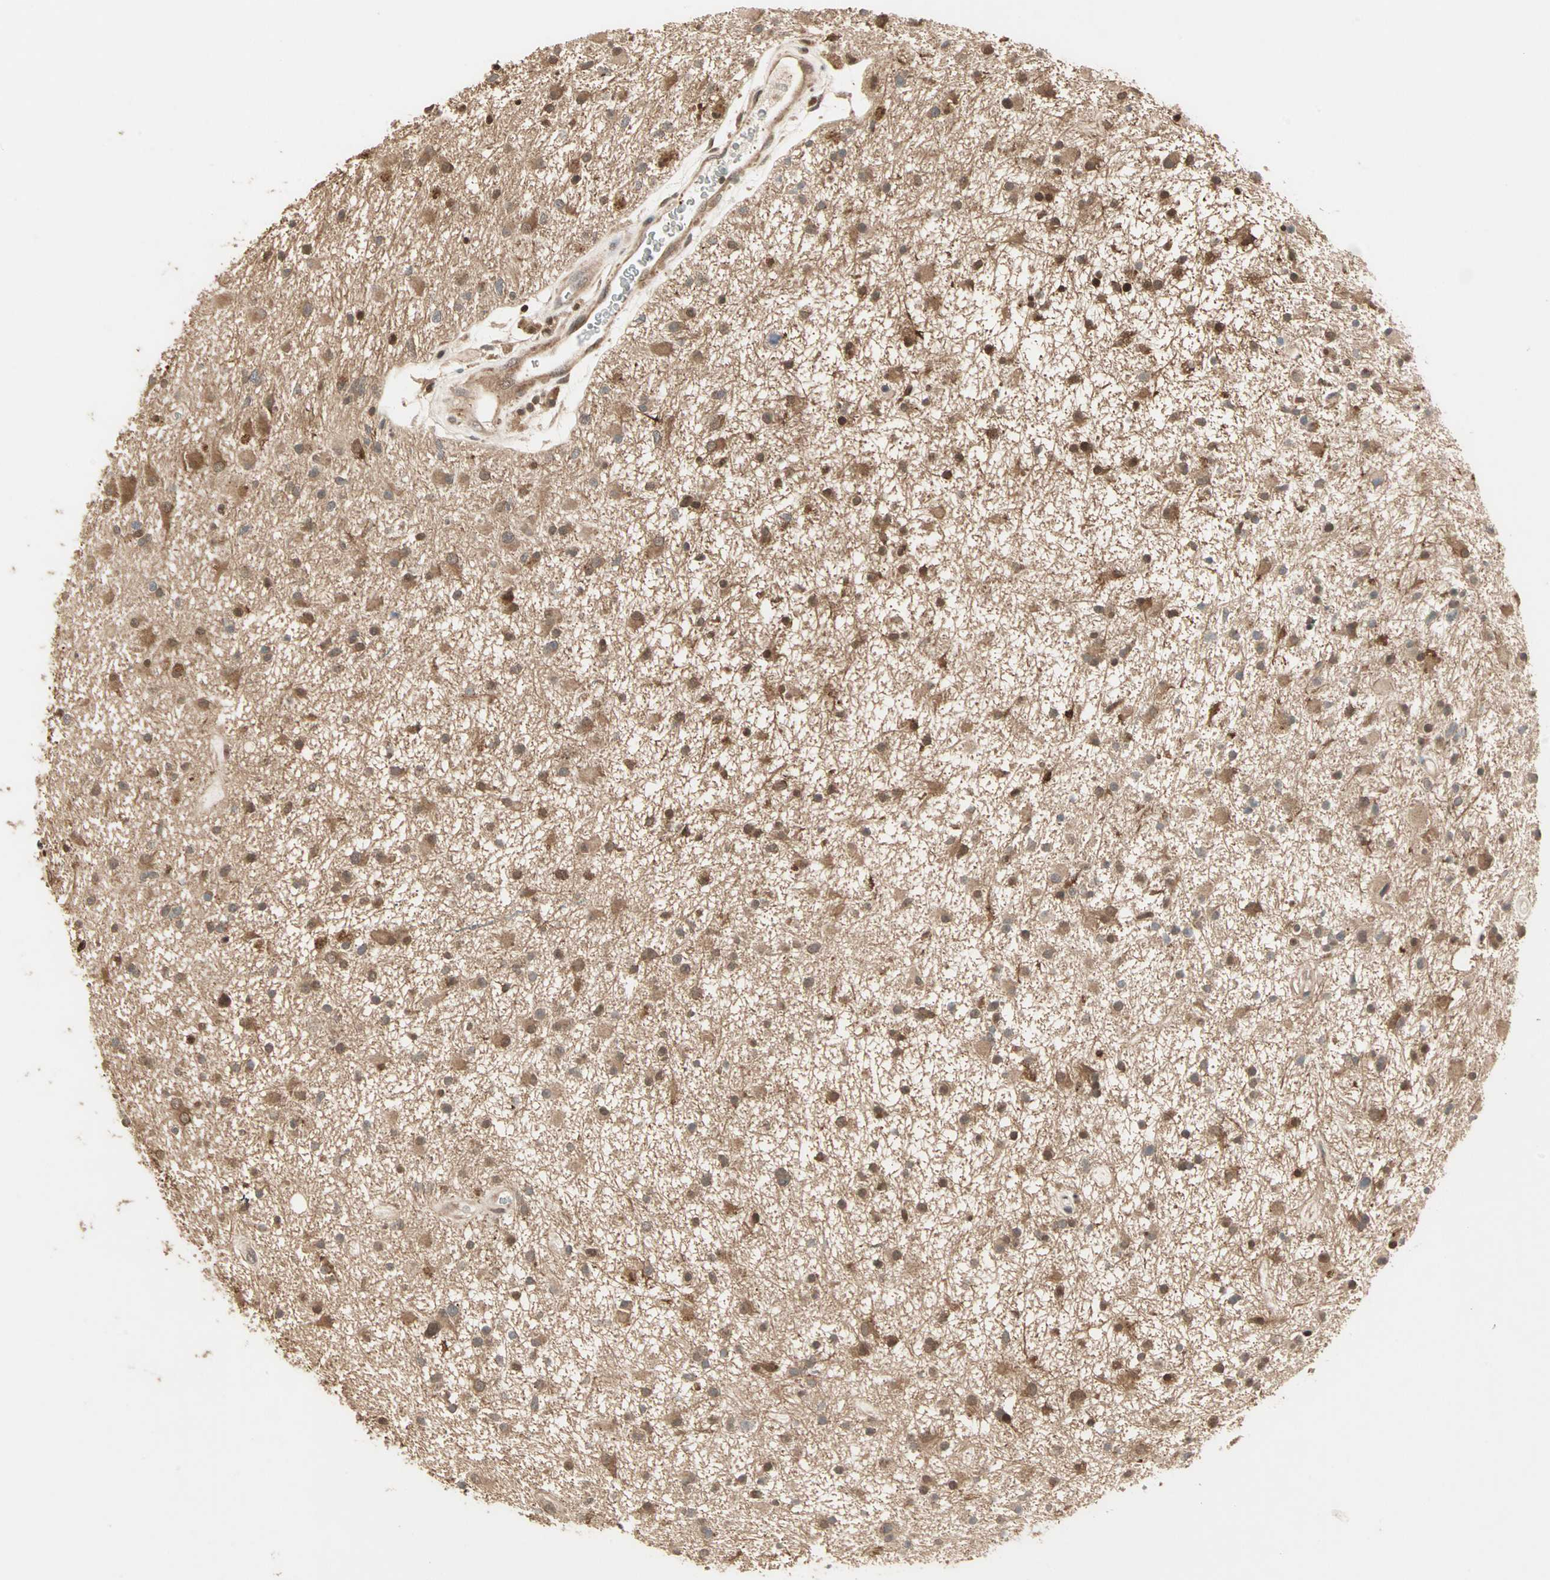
{"staining": {"intensity": "moderate", "quantity": ">75%", "location": "cytoplasmic/membranous,nuclear"}, "tissue": "glioma", "cell_type": "Tumor cells", "image_type": "cancer", "snomed": [{"axis": "morphology", "description": "Glioma, malignant, High grade"}, {"axis": "topography", "description": "Brain"}], "caption": "Protein expression analysis of human malignant glioma (high-grade) reveals moderate cytoplasmic/membranous and nuclear positivity in approximately >75% of tumor cells.", "gene": "DRG2", "patient": {"sex": "male", "age": 33}}